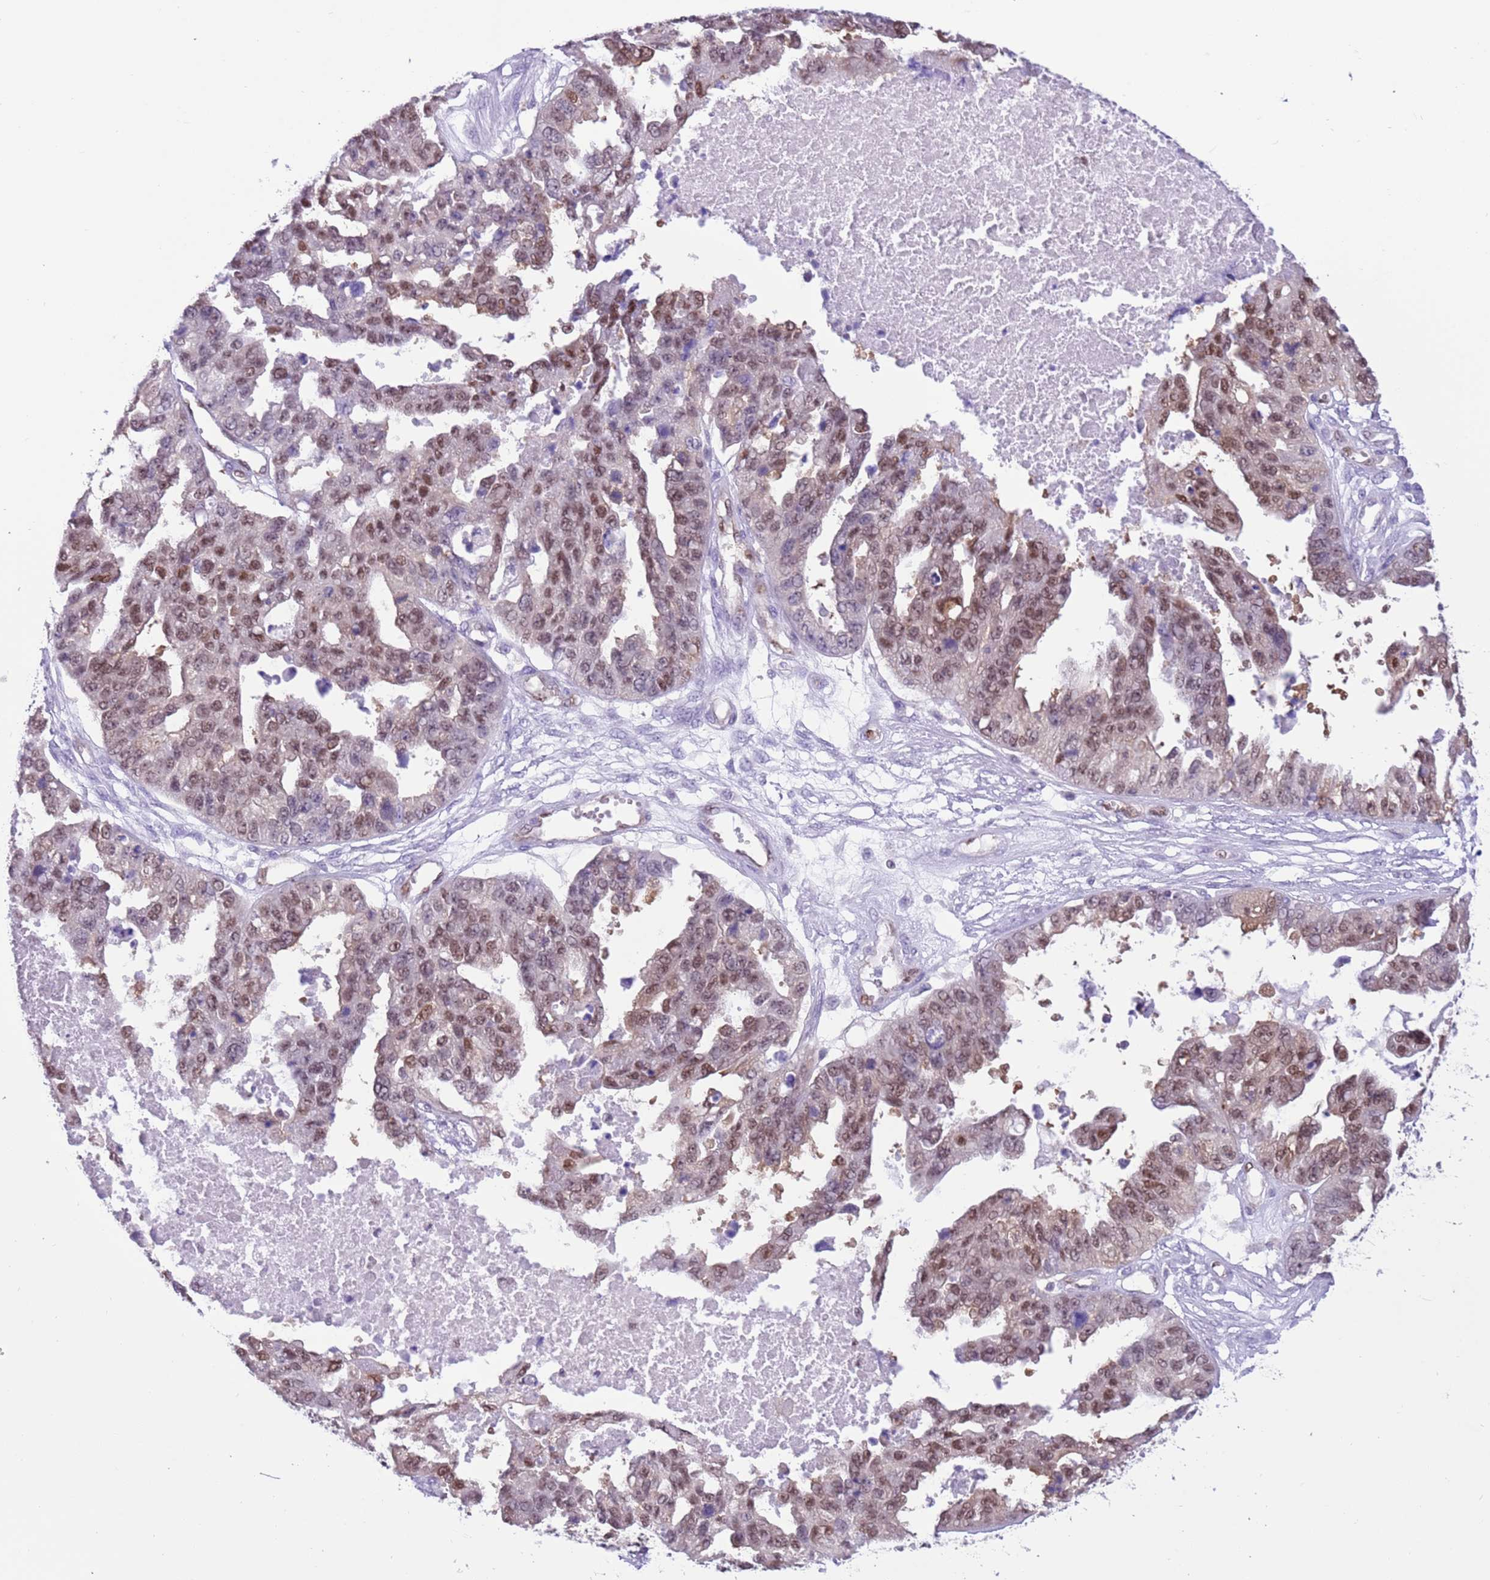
{"staining": {"intensity": "moderate", "quantity": ">75%", "location": "nuclear"}, "tissue": "ovarian cancer", "cell_type": "Tumor cells", "image_type": "cancer", "snomed": [{"axis": "morphology", "description": "Cystadenocarcinoma, serous, NOS"}, {"axis": "topography", "description": "Ovary"}], "caption": "A micrograph of ovarian cancer stained for a protein reveals moderate nuclear brown staining in tumor cells.", "gene": "DDI2", "patient": {"sex": "female", "age": 58}}